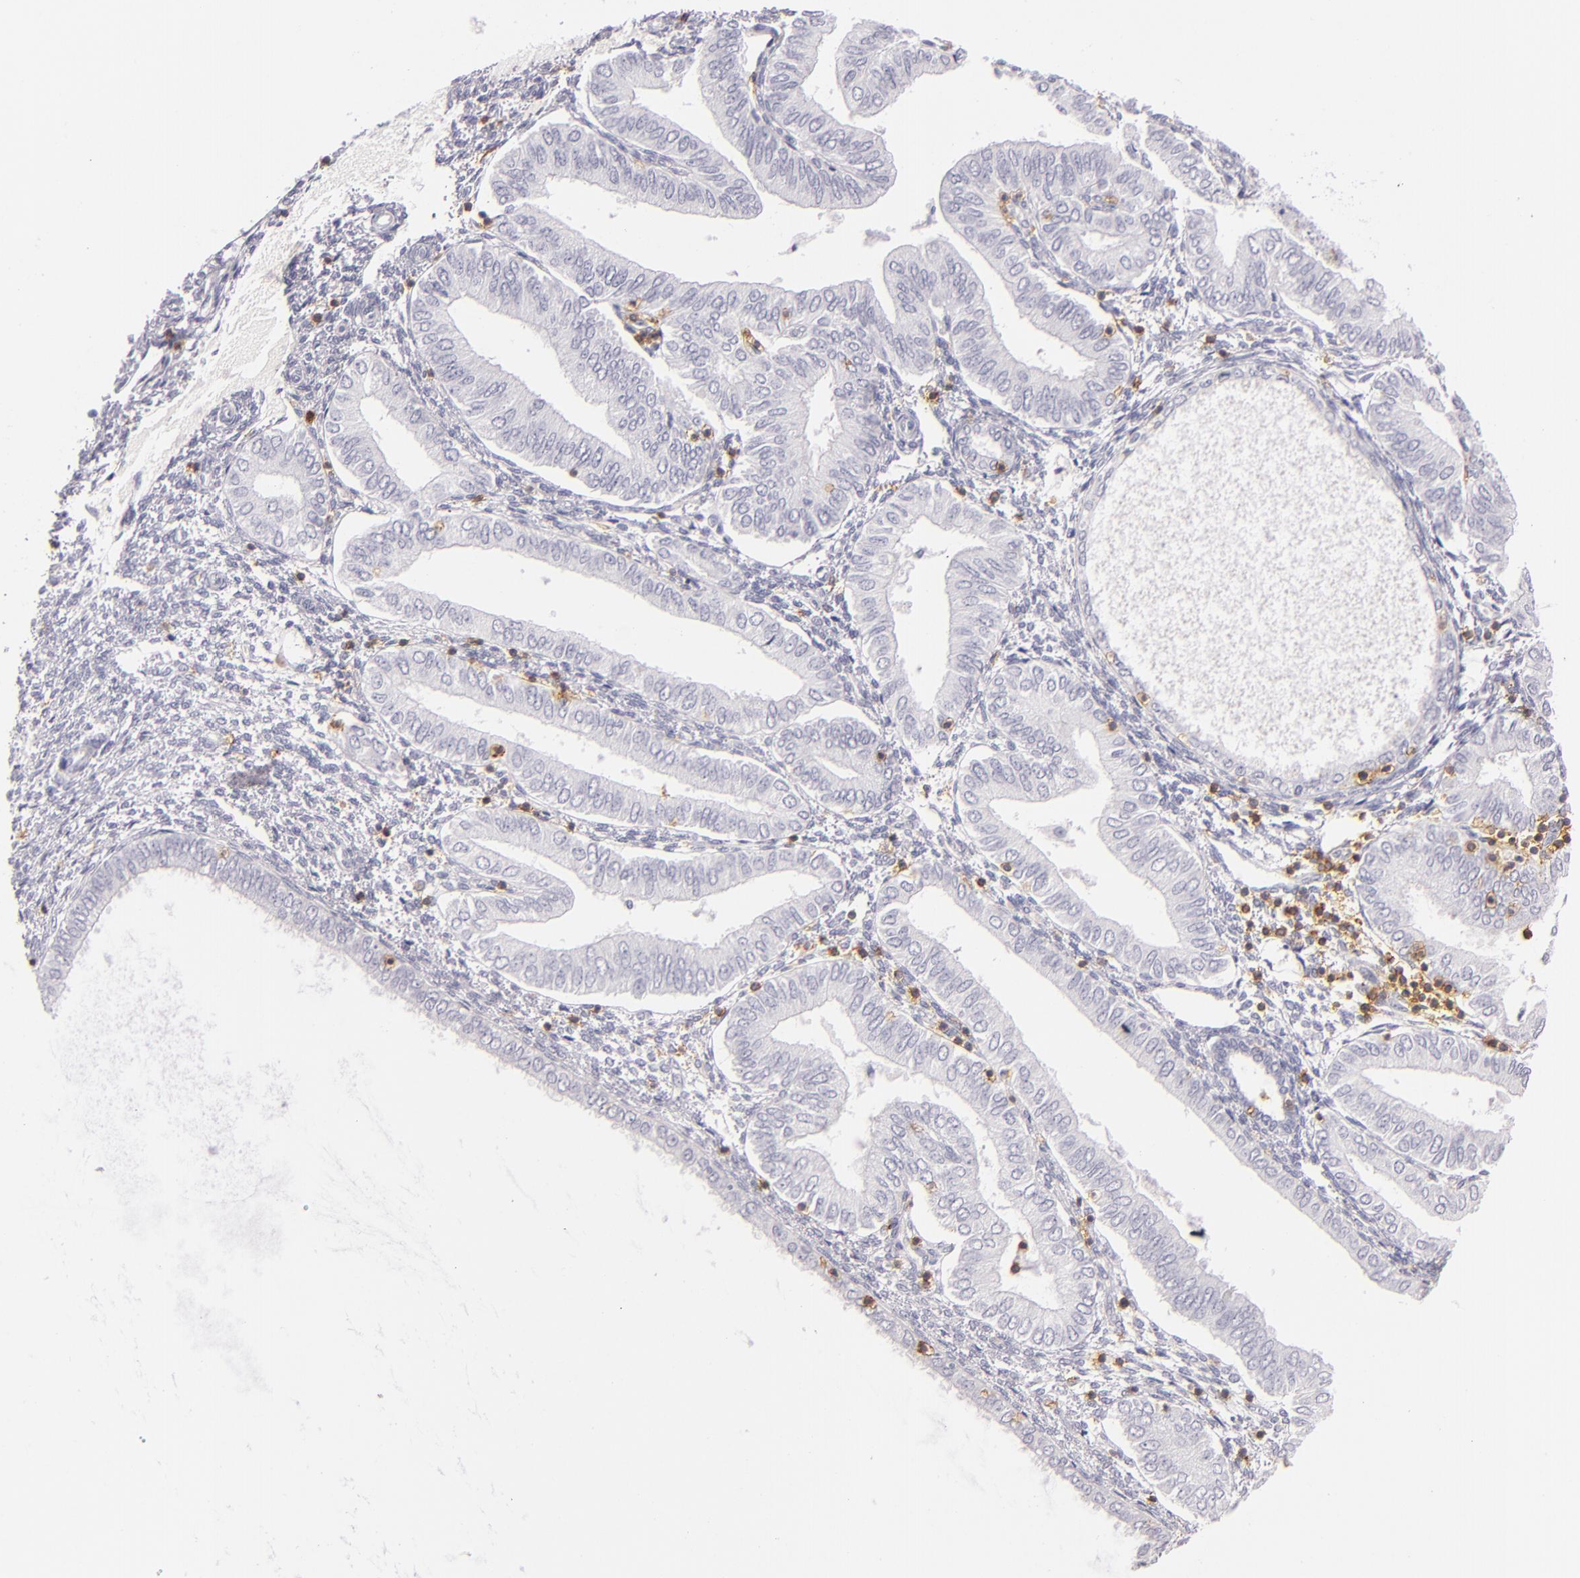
{"staining": {"intensity": "negative", "quantity": "none", "location": "none"}, "tissue": "endometrial cancer", "cell_type": "Tumor cells", "image_type": "cancer", "snomed": [{"axis": "morphology", "description": "Adenocarcinoma, NOS"}, {"axis": "topography", "description": "Endometrium"}], "caption": "This is an immunohistochemistry (IHC) image of human endometrial cancer (adenocarcinoma). There is no staining in tumor cells.", "gene": "LAT", "patient": {"sex": "female", "age": 51}}